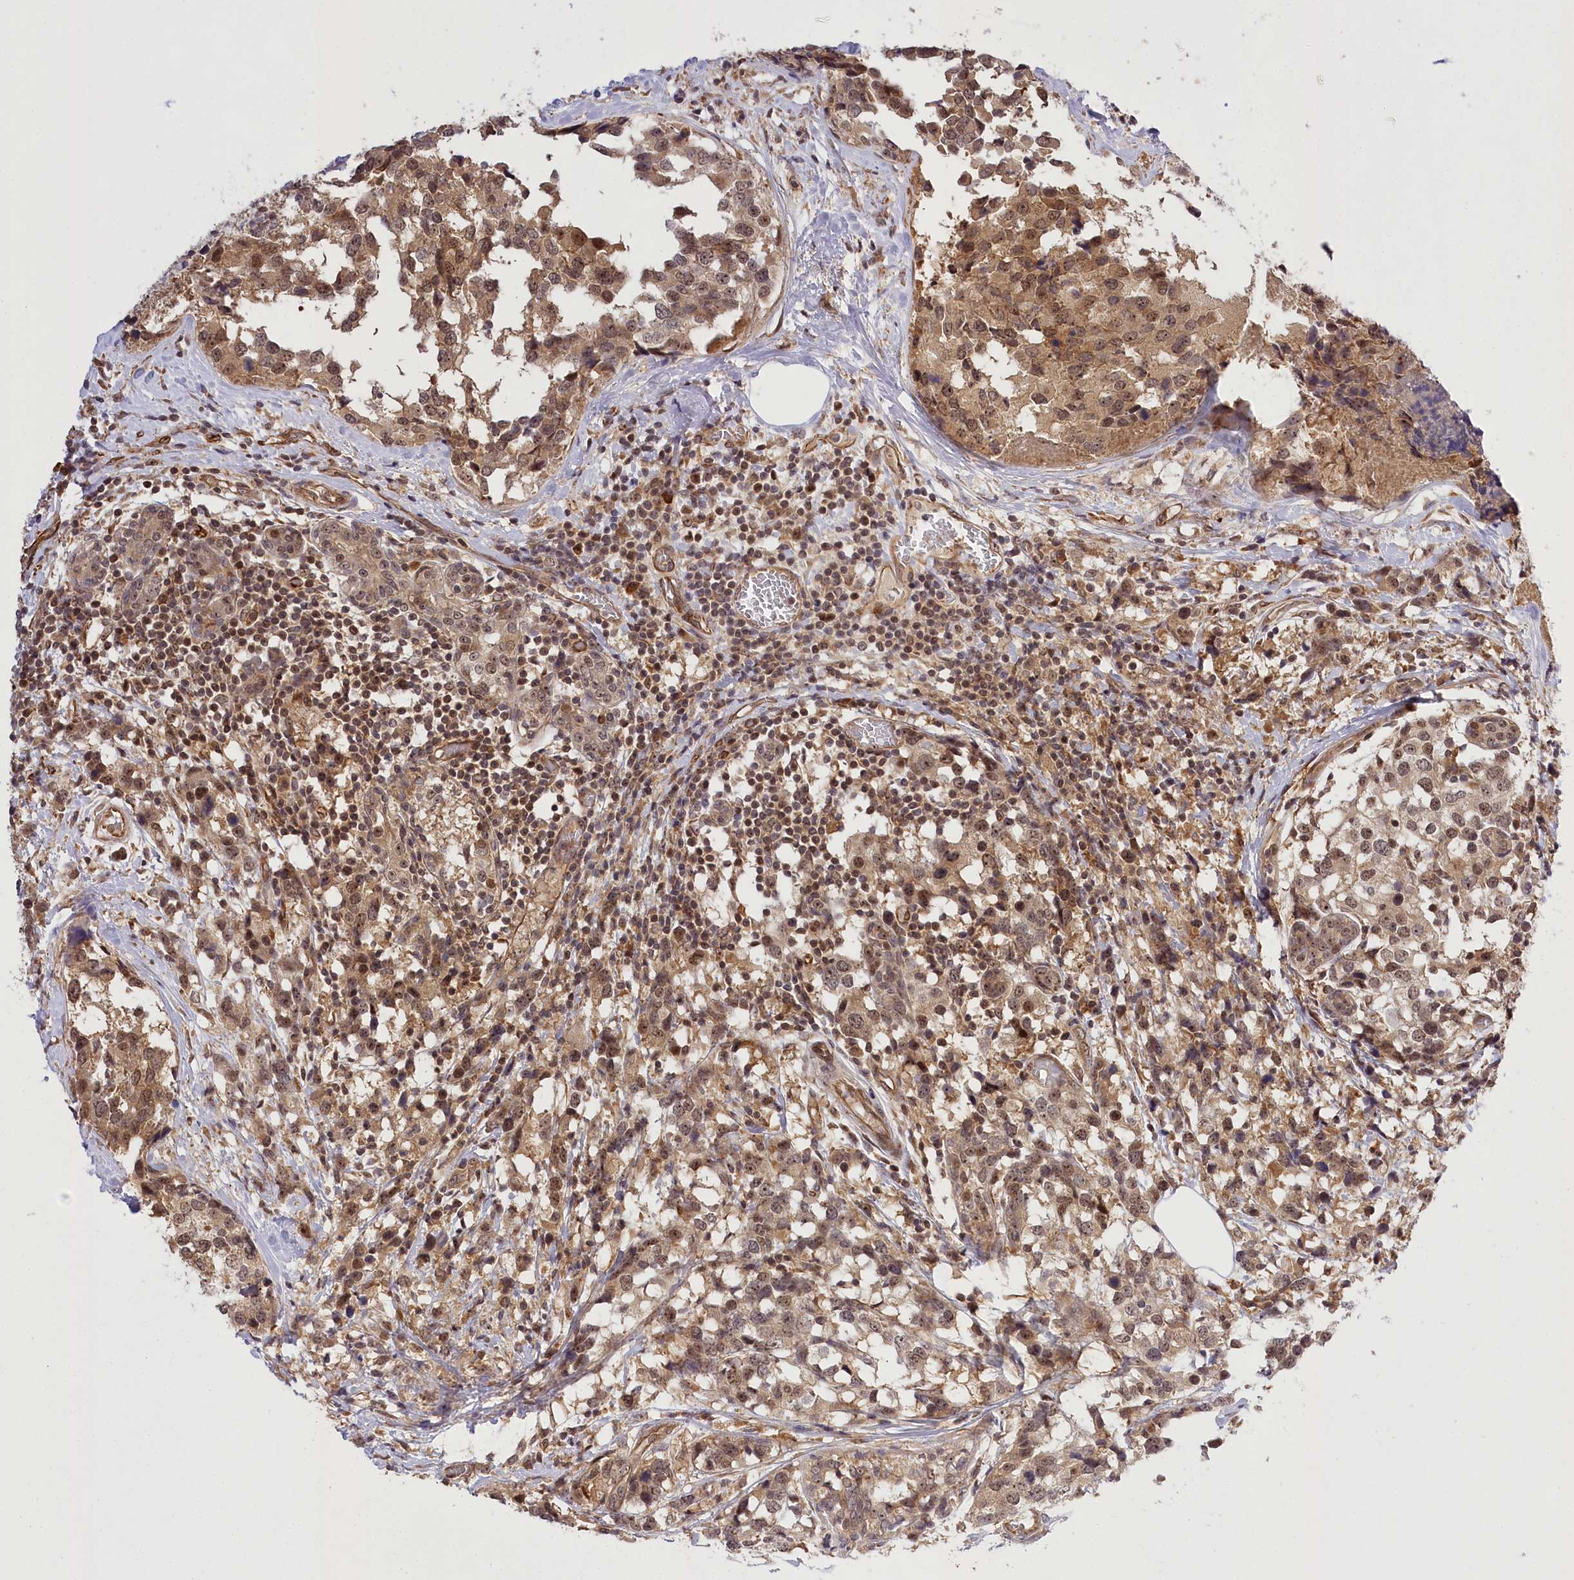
{"staining": {"intensity": "moderate", "quantity": ">75%", "location": "cytoplasmic/membranous,nuclear"}, "tissue": "breast cancer", "cell_type": "Tumor cells", "image_type": "cancer", "snomed": [{"axis": "morphology", "description": "Lobular carcinoma"}, {"axis": "topography", "description": "Breast"}], "caption": "Breast lobular carcinoma tissue shows moderate cytoplasmic/membranous and nuclear positivity in approximately >75% of tumor cells, visualized by immunohistochemistry. Using DAB (brown) and hematoxylin (blue) stains, captured at high magnification using brightfield microscopy.", "gene": "SERGEF", "patient": {"sex": "female", "age": 59}}